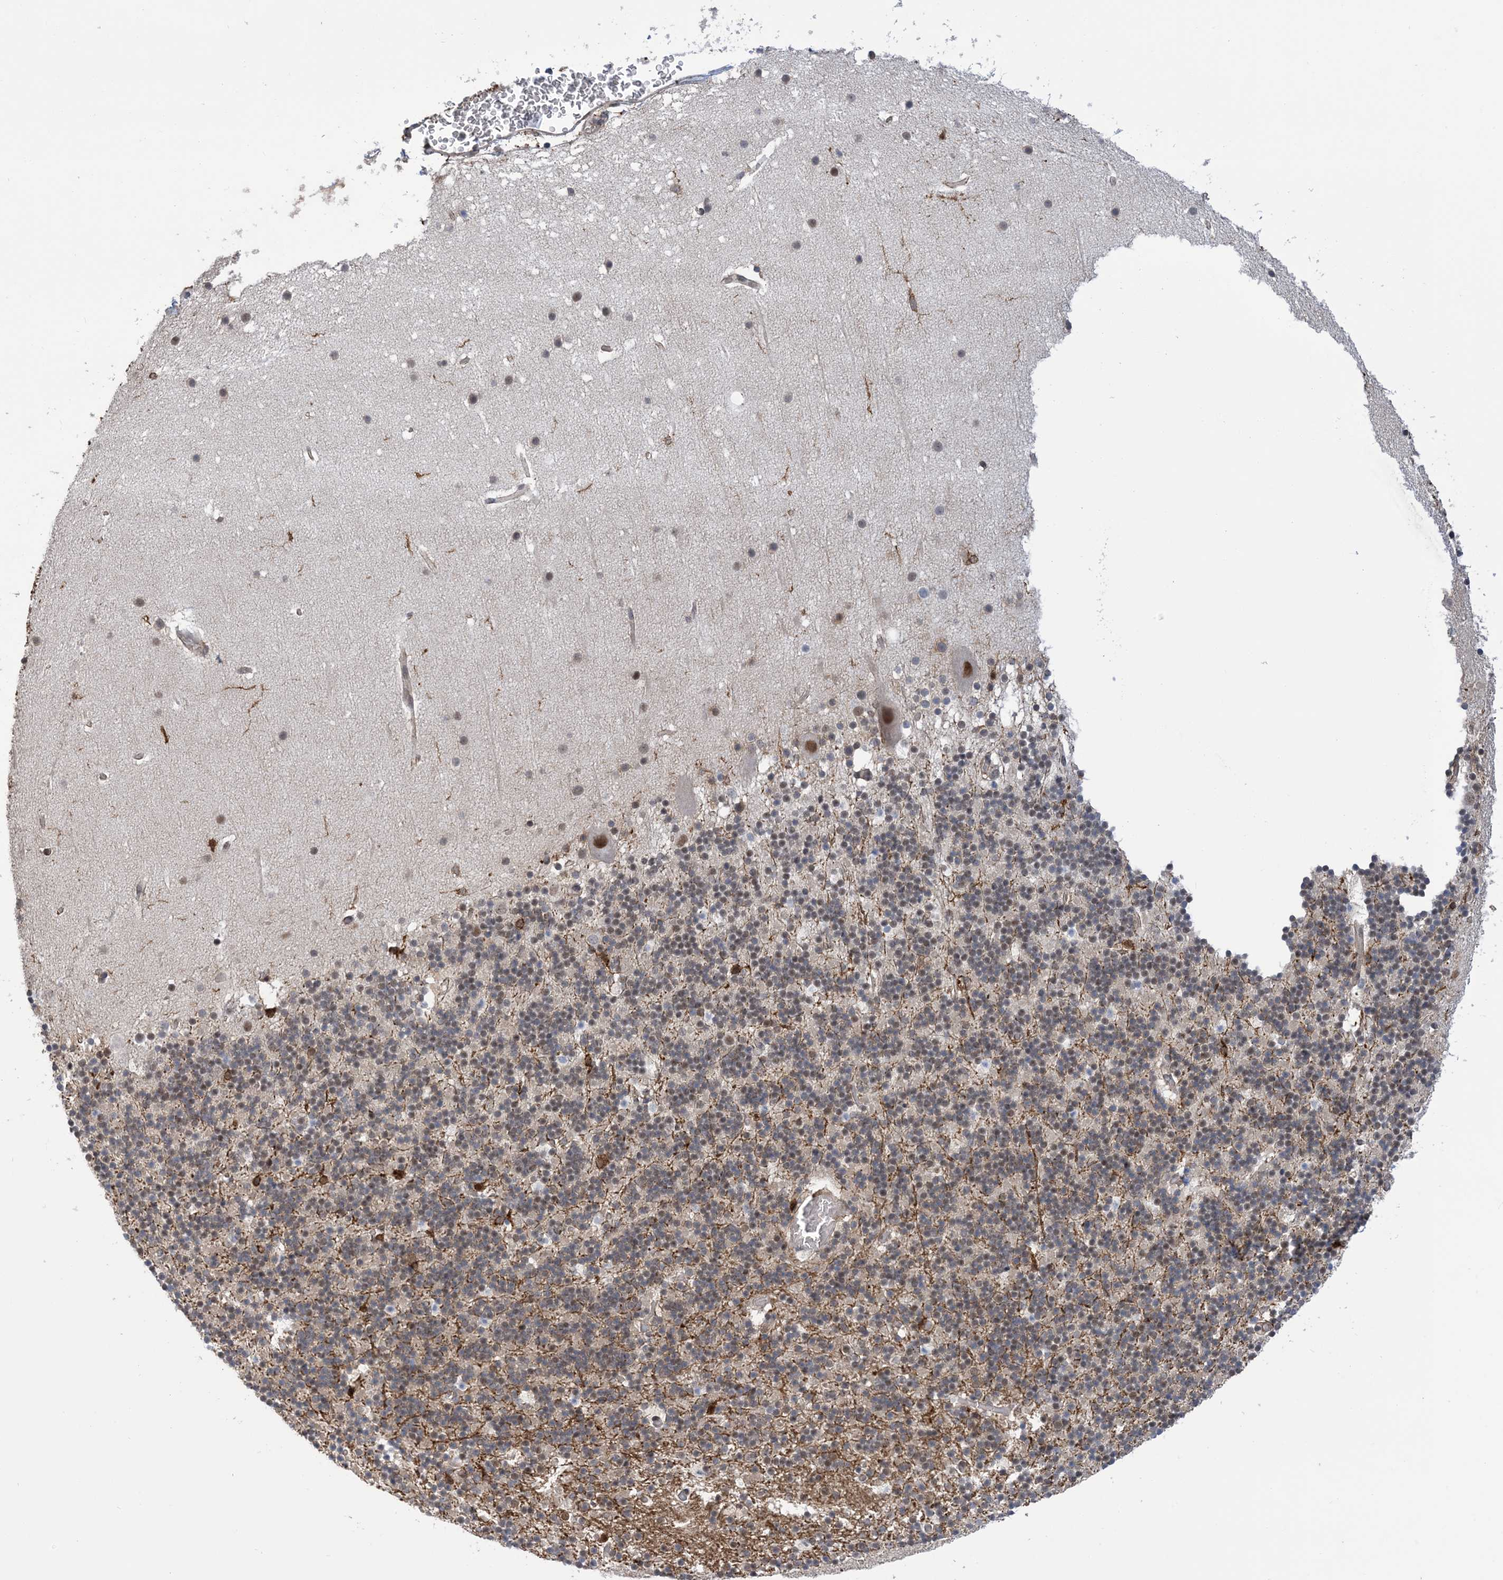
{"staining": {"intensity": "weak", "quantity": "<25%", "location": "nuclear"}, "tissue": "cerebellum", "cell_type": "Cells in granular layer", "image_type": "normal", "snomed": [{"axis": "morphology", "description": "Normal tissue, NOS"}, {"axis": "topography", "description": "Cerebellum"}], "caption": "A micrograph of cerebellum stained for a protein exhibits no brown staining in cells in granular layer.", "gene": "ZNF8", "patient": {"sex": "male", "age": 57}}